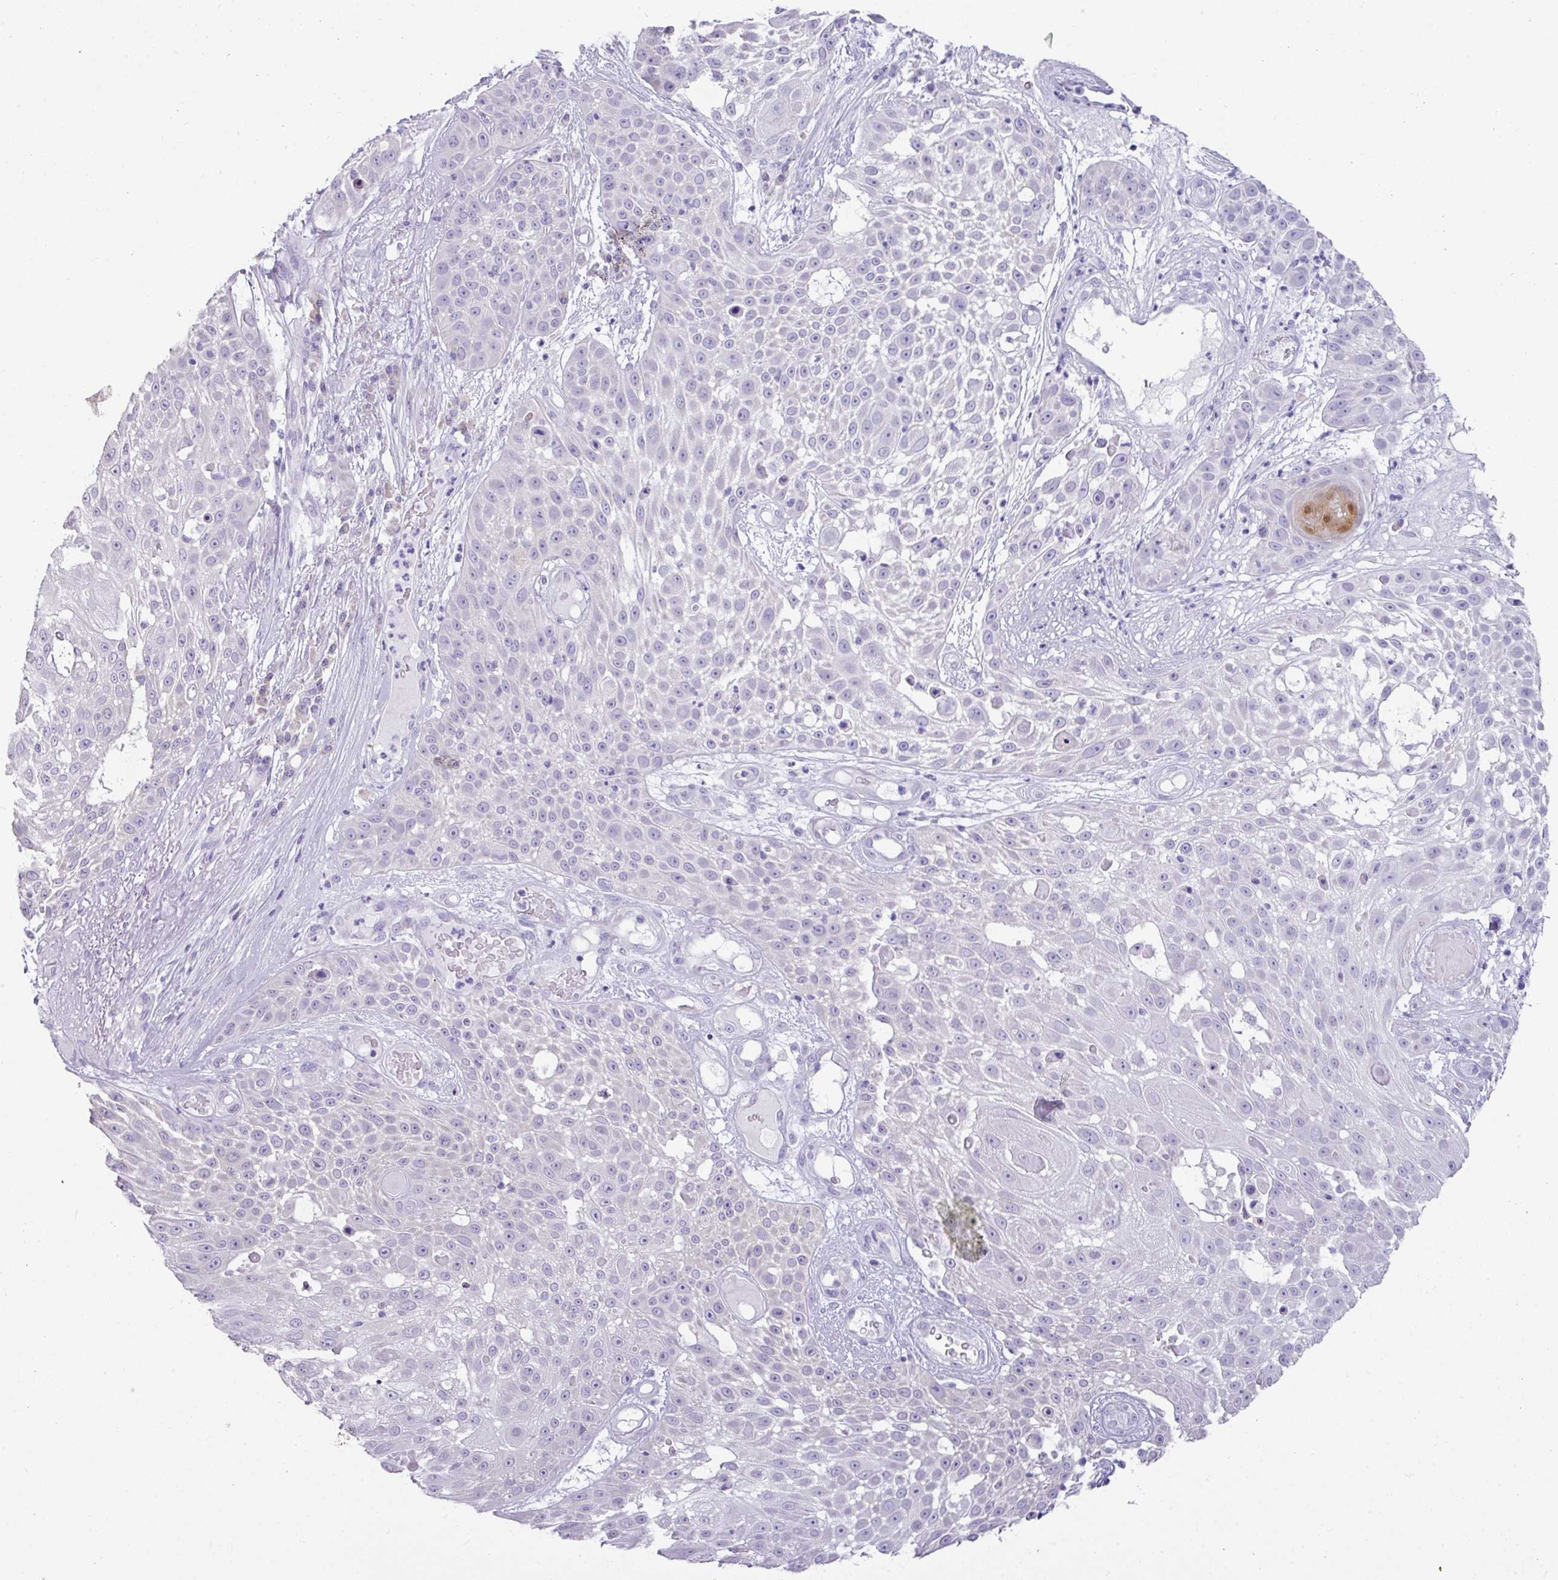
{"staining": {"intensity": "negative", "quantity": "none", "location": "none"}, "tissue": "skin cancer", "cell_type": "Tumor cells", "image_type": "cancer", "snomed": [{"axis": "morphology", "description": "Squamous cell carcinoma, NOS"}, {"axis": "topography", "description": "Skin"}], "caption": "Immunohistochemistry (IHC) photomicrograph of human skin squamous cell carcinoma stained for a protein (brown), which displays no positivity in tumor cells.", "gene": "NCCRP1", "patient": {"sex": "female", "age": 86}}